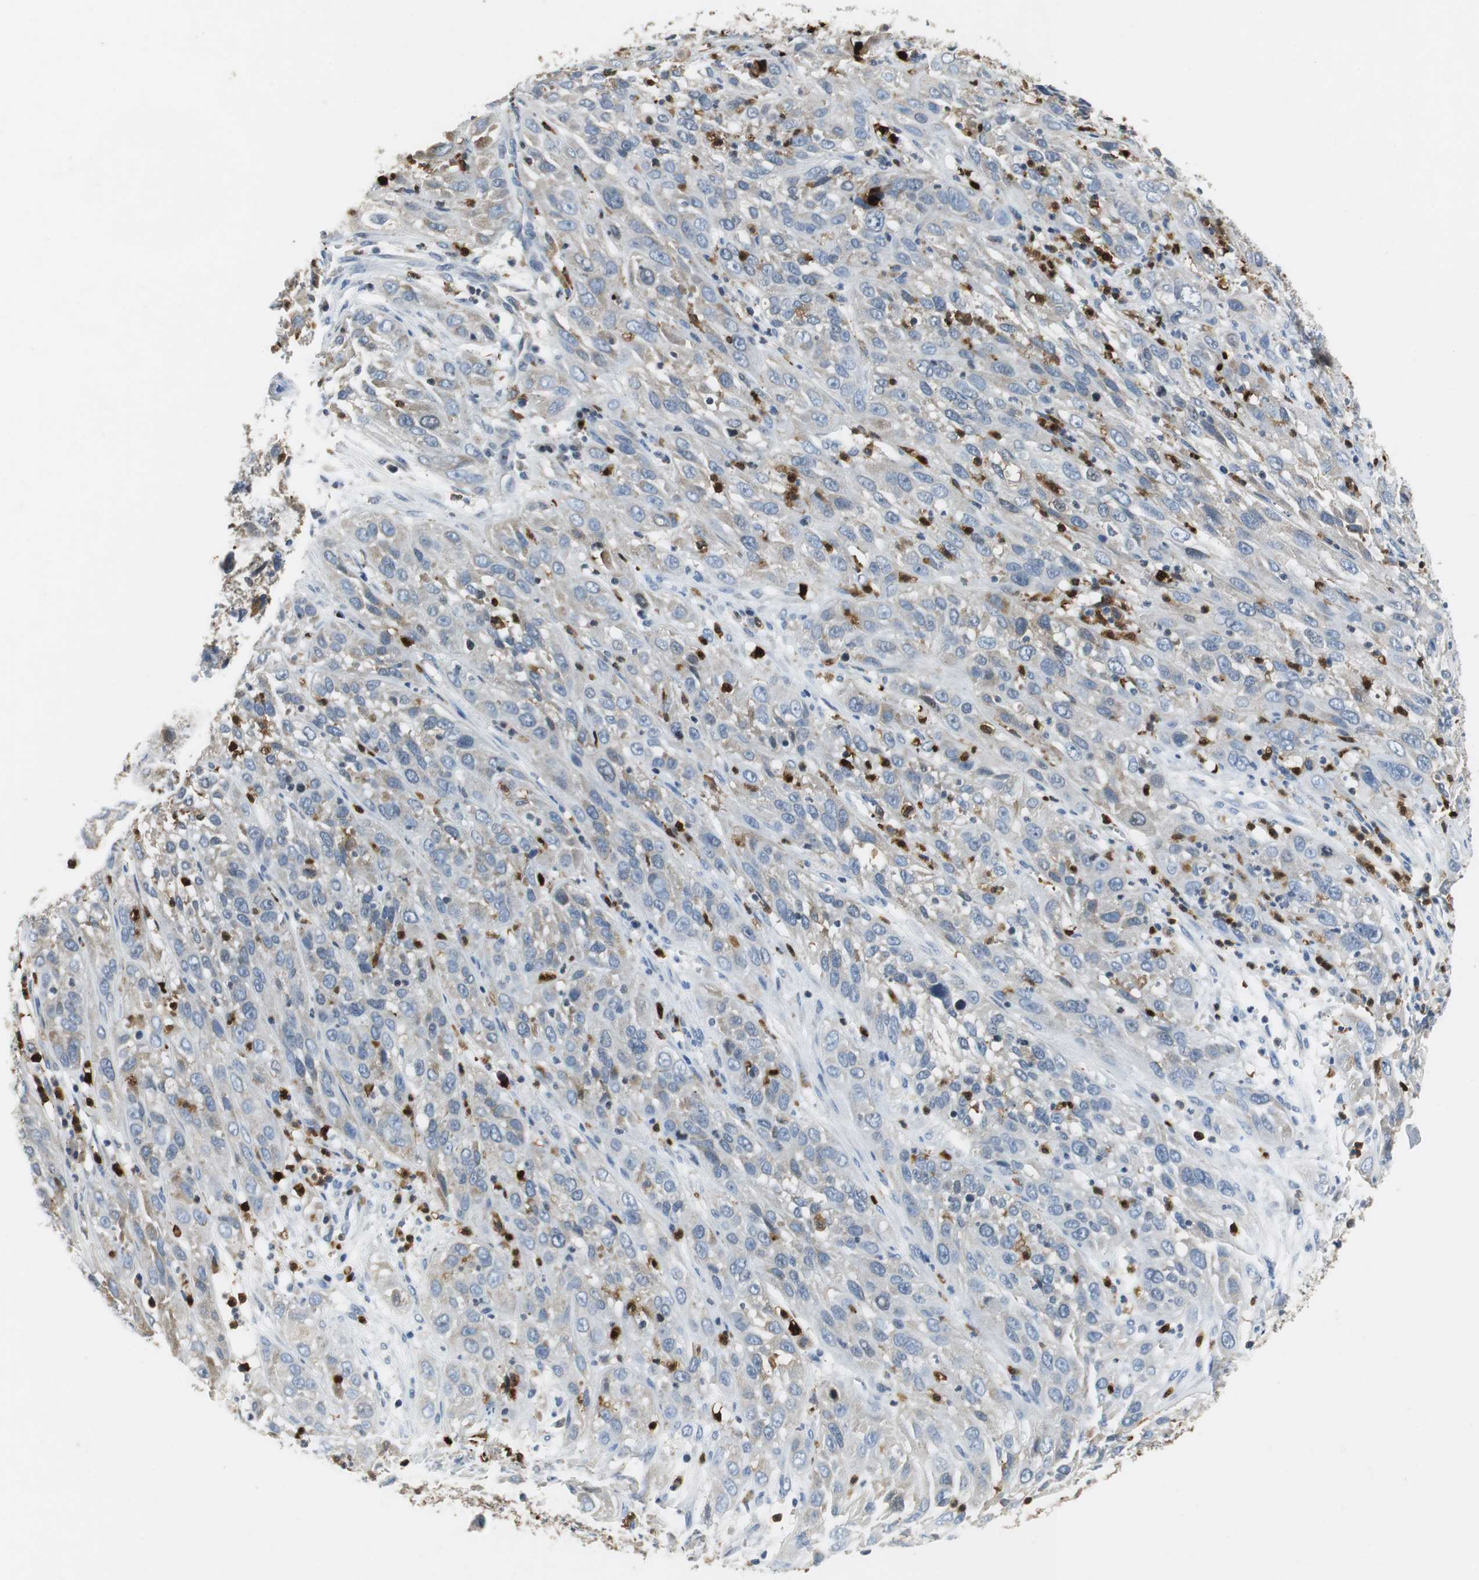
{"staining": {"intensity": "weak", "quantity": "<25%", "location": "cytoplasmic/membranous"}, "tissue": "cervical cancer", "cell_type": "Tumor cells", "image_type": "cancer", "snomed": [{"axis": "morphology", "description": "Squamous cell carcinoma, NOS"}, {"axis": "topography", "description": "Cervix"}], "caption": "Tumor cells show no significant protein staining in cervical squamous cell carcinoma.", "gene": "ORM1", "patient": {"sex": "female", "age": 32}}